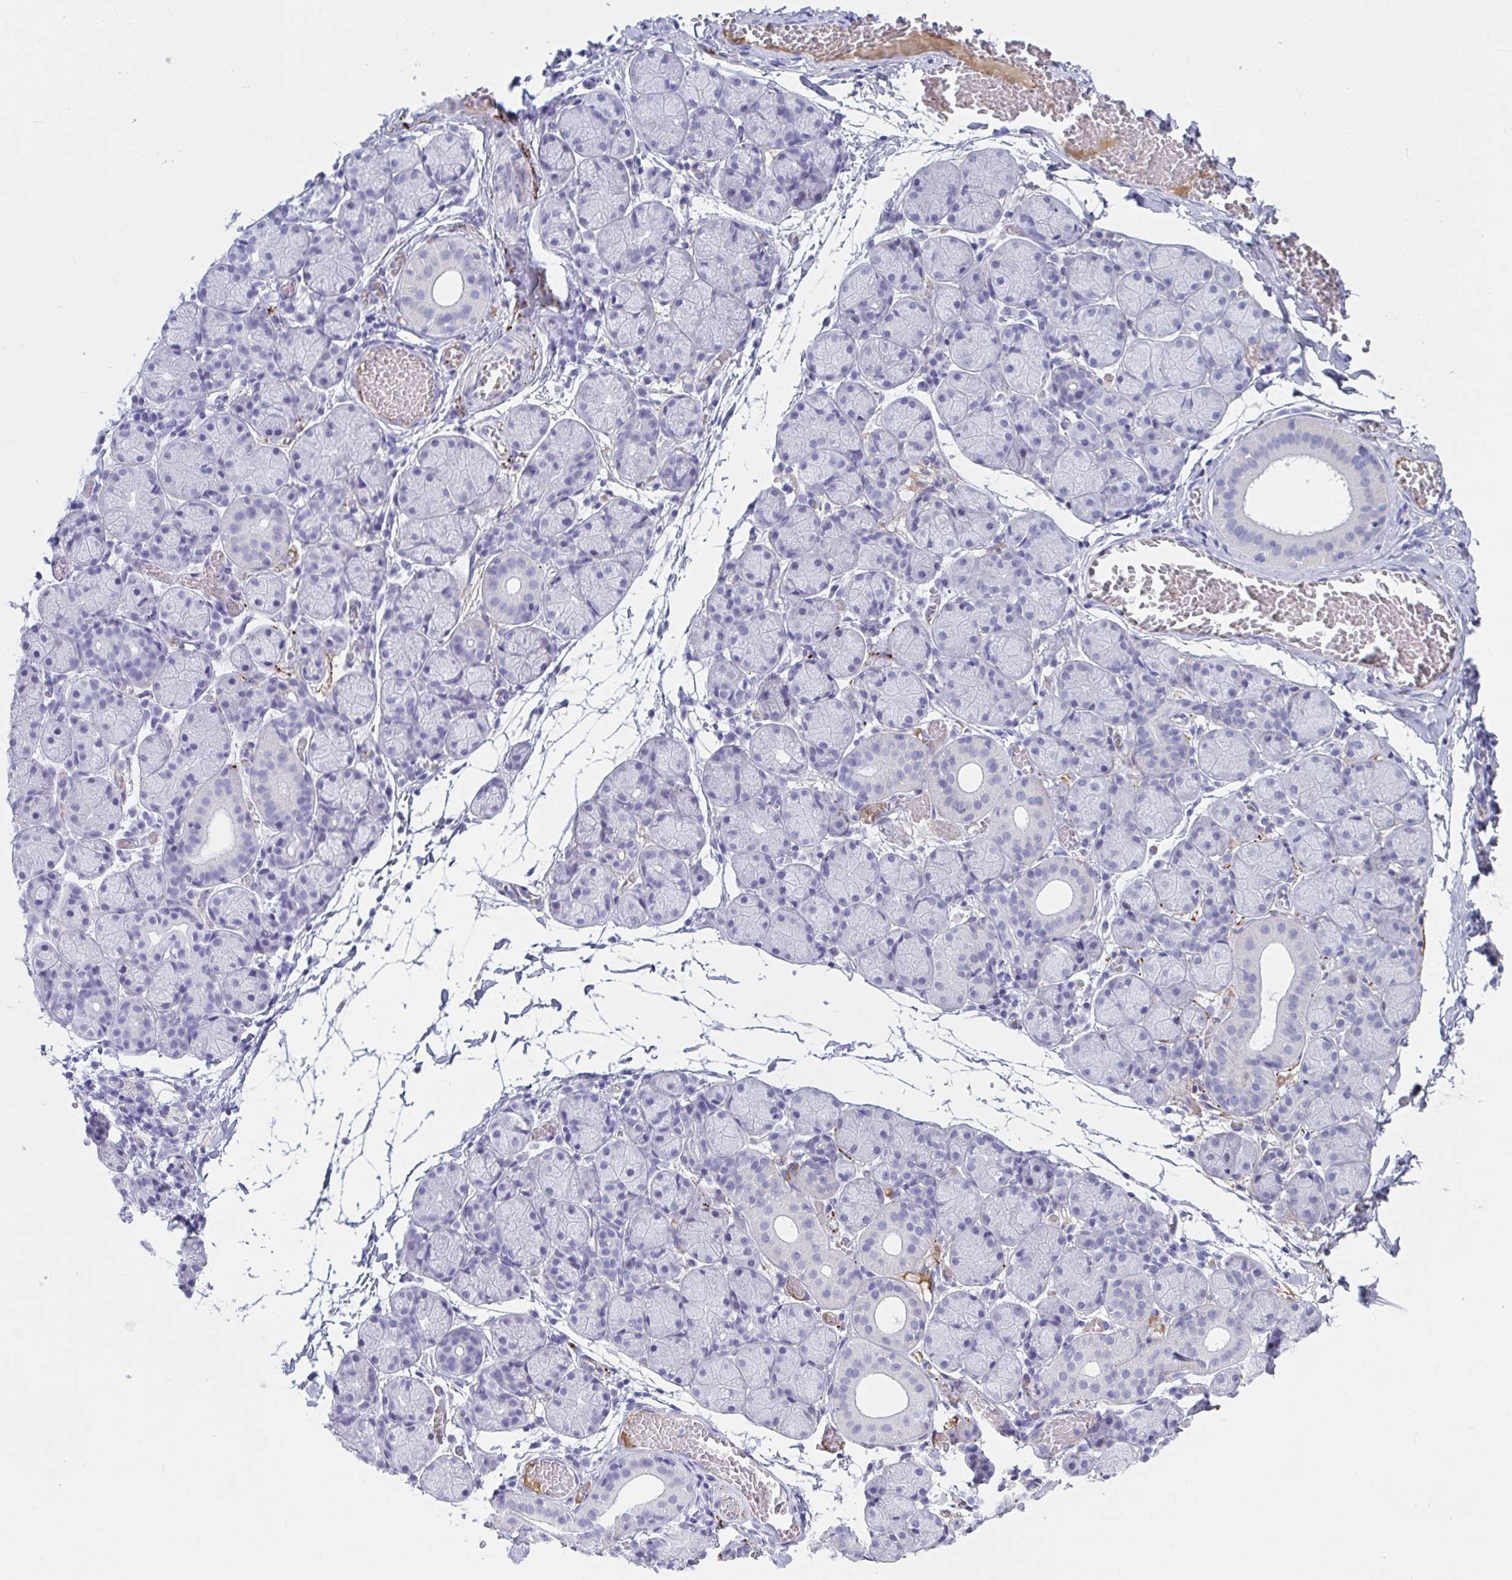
{"staining": {"intensity": "negative", "quantity": "none", "location": "none"}, "tissue": "salivary gland", "cell_type": "Glandular cells", "image_type": "normal", "snomed": [{"axis": "morphology", "description": "Normal tissue, NOS"}, {"axis": "topography", "description": "Salivary gland"}], "caption": "High power microscopy photomicrograph of an IHC image of normal salivary gland, revealing no significant staining in glandular cells.", "gene": "NPY", "patient": {"sex": "female", "age": 24}}